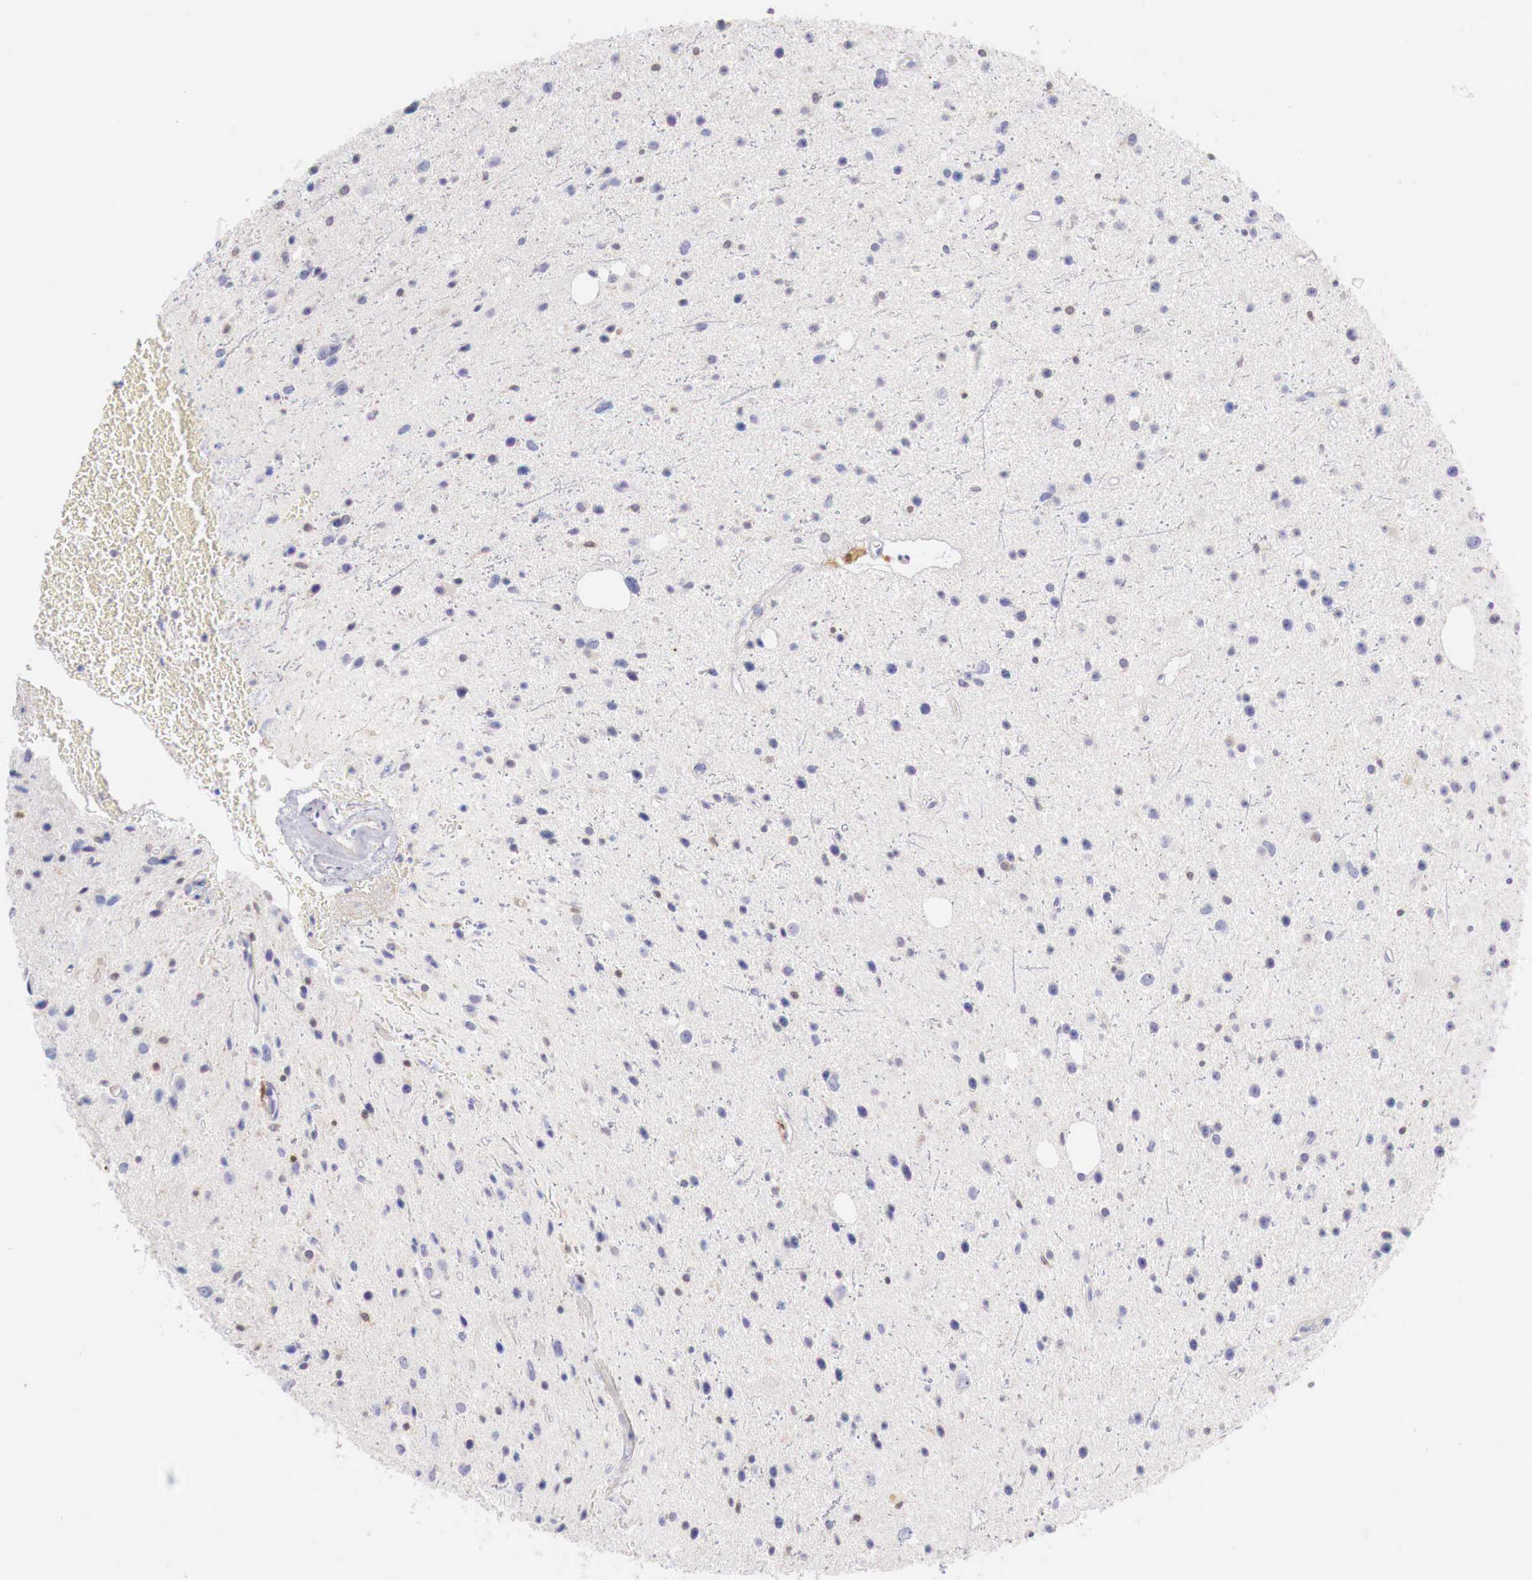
{"staining": {"intensity": "negative", "quantity": "none", "location": "none"}, "tissue": "glioma", "cell_type": "Tumor cells", "image_type": "cancer", "snomed": [{"axis": "morphology", "description": "Glioma, malignant, Low grade"}, {"axis": "topography", "description": "Brain"}], "caption": "An IHC photomicrograph of glioma is shown. There is no staining in tumor cells of glioma. Brightfield microscopy of immunohistochemistry stained with DAB (brown) and hematoxylin (blue), captured at high magnification.", "gene": "RENBP", "patient": {"sex": "female", "age": 46}}